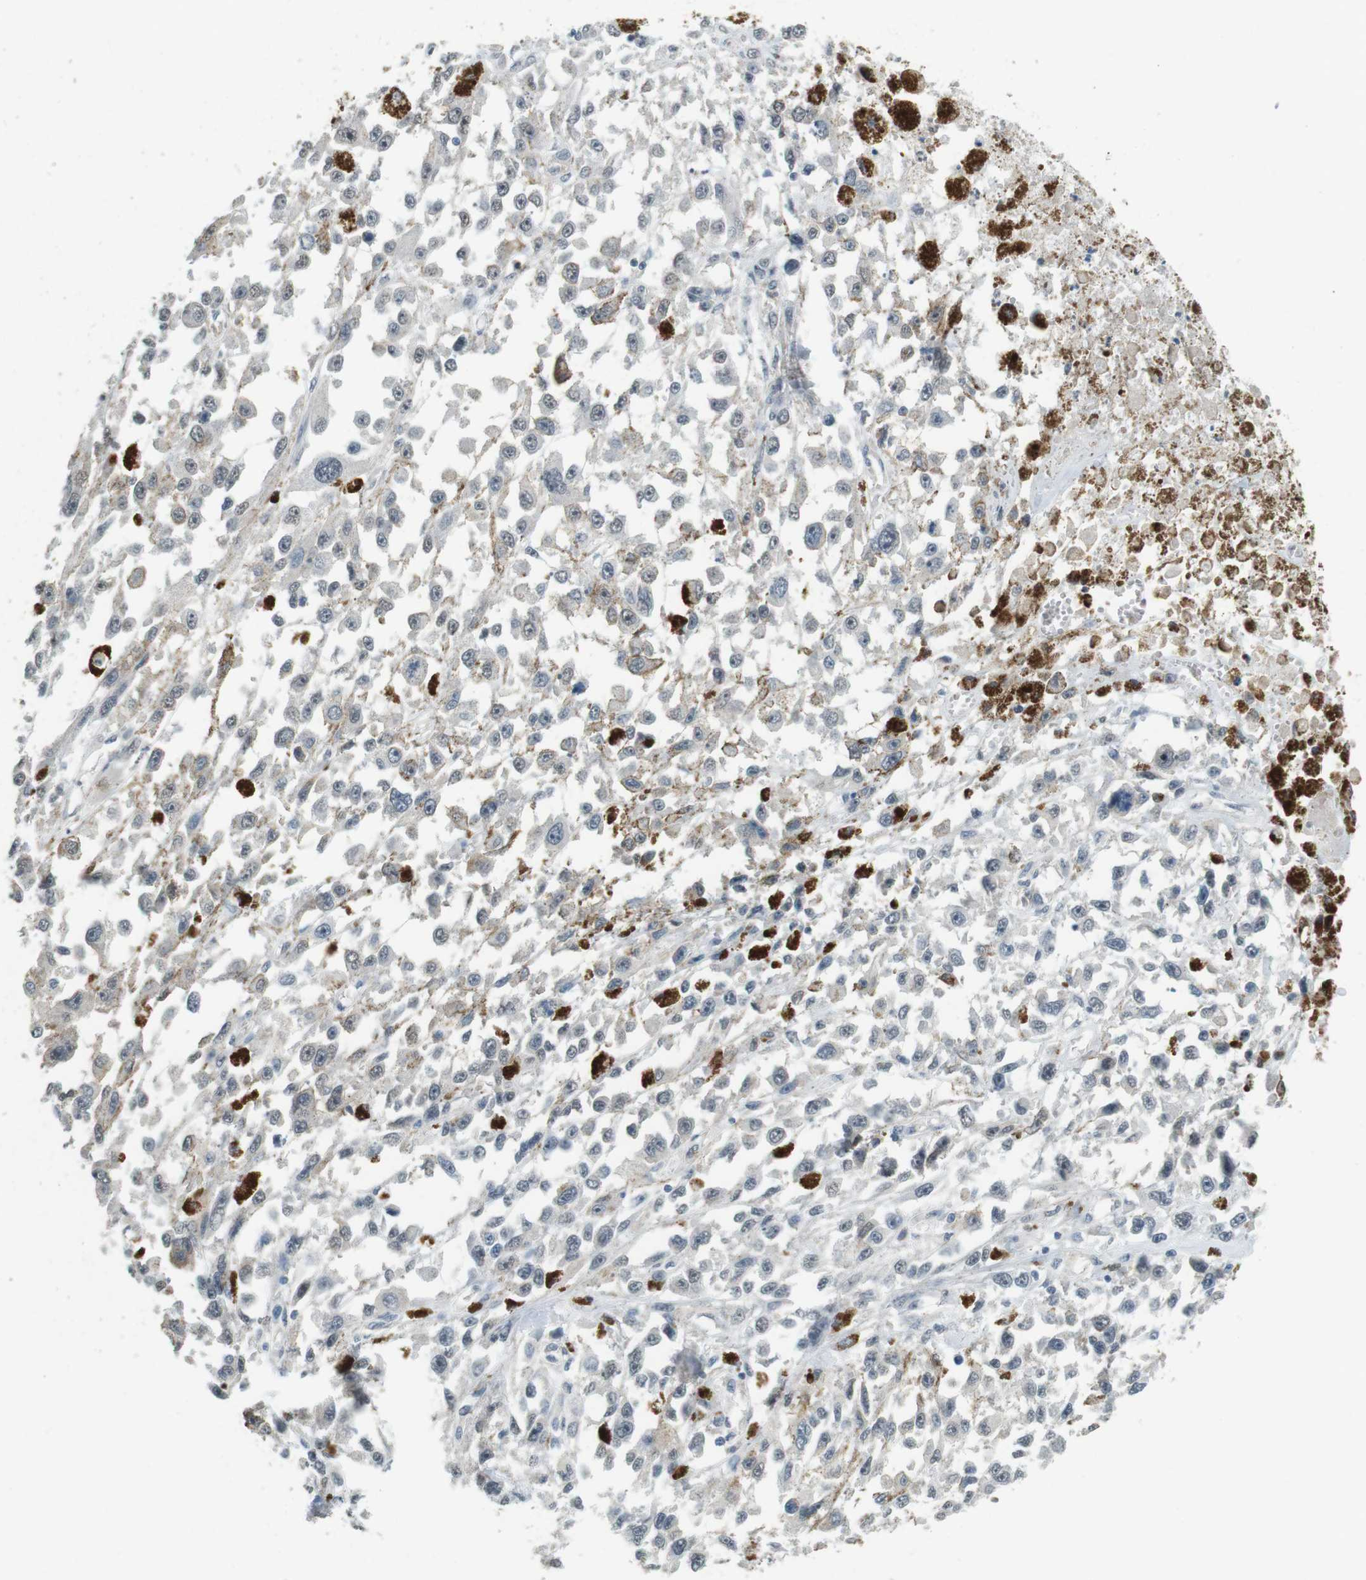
{"staining": {"intensity": "negative", "quantity": "none", "location": "none"}, "tissue": "melanoma", "cell_type": "Tumor cells", "image_type": "cancer", "snomed": [{"axis": "morphology", "description": "Malignant melanoma, Metastatic site"}, {"axis": "topography", "description": "Lymph node"}], "caption": "Human melanoma stained for a protein using immunohistochemistry (IHC) exhibits no positivity in tumor cells.", "gene": "CDK14", "patient": {"sex": "male", "age": 59}}